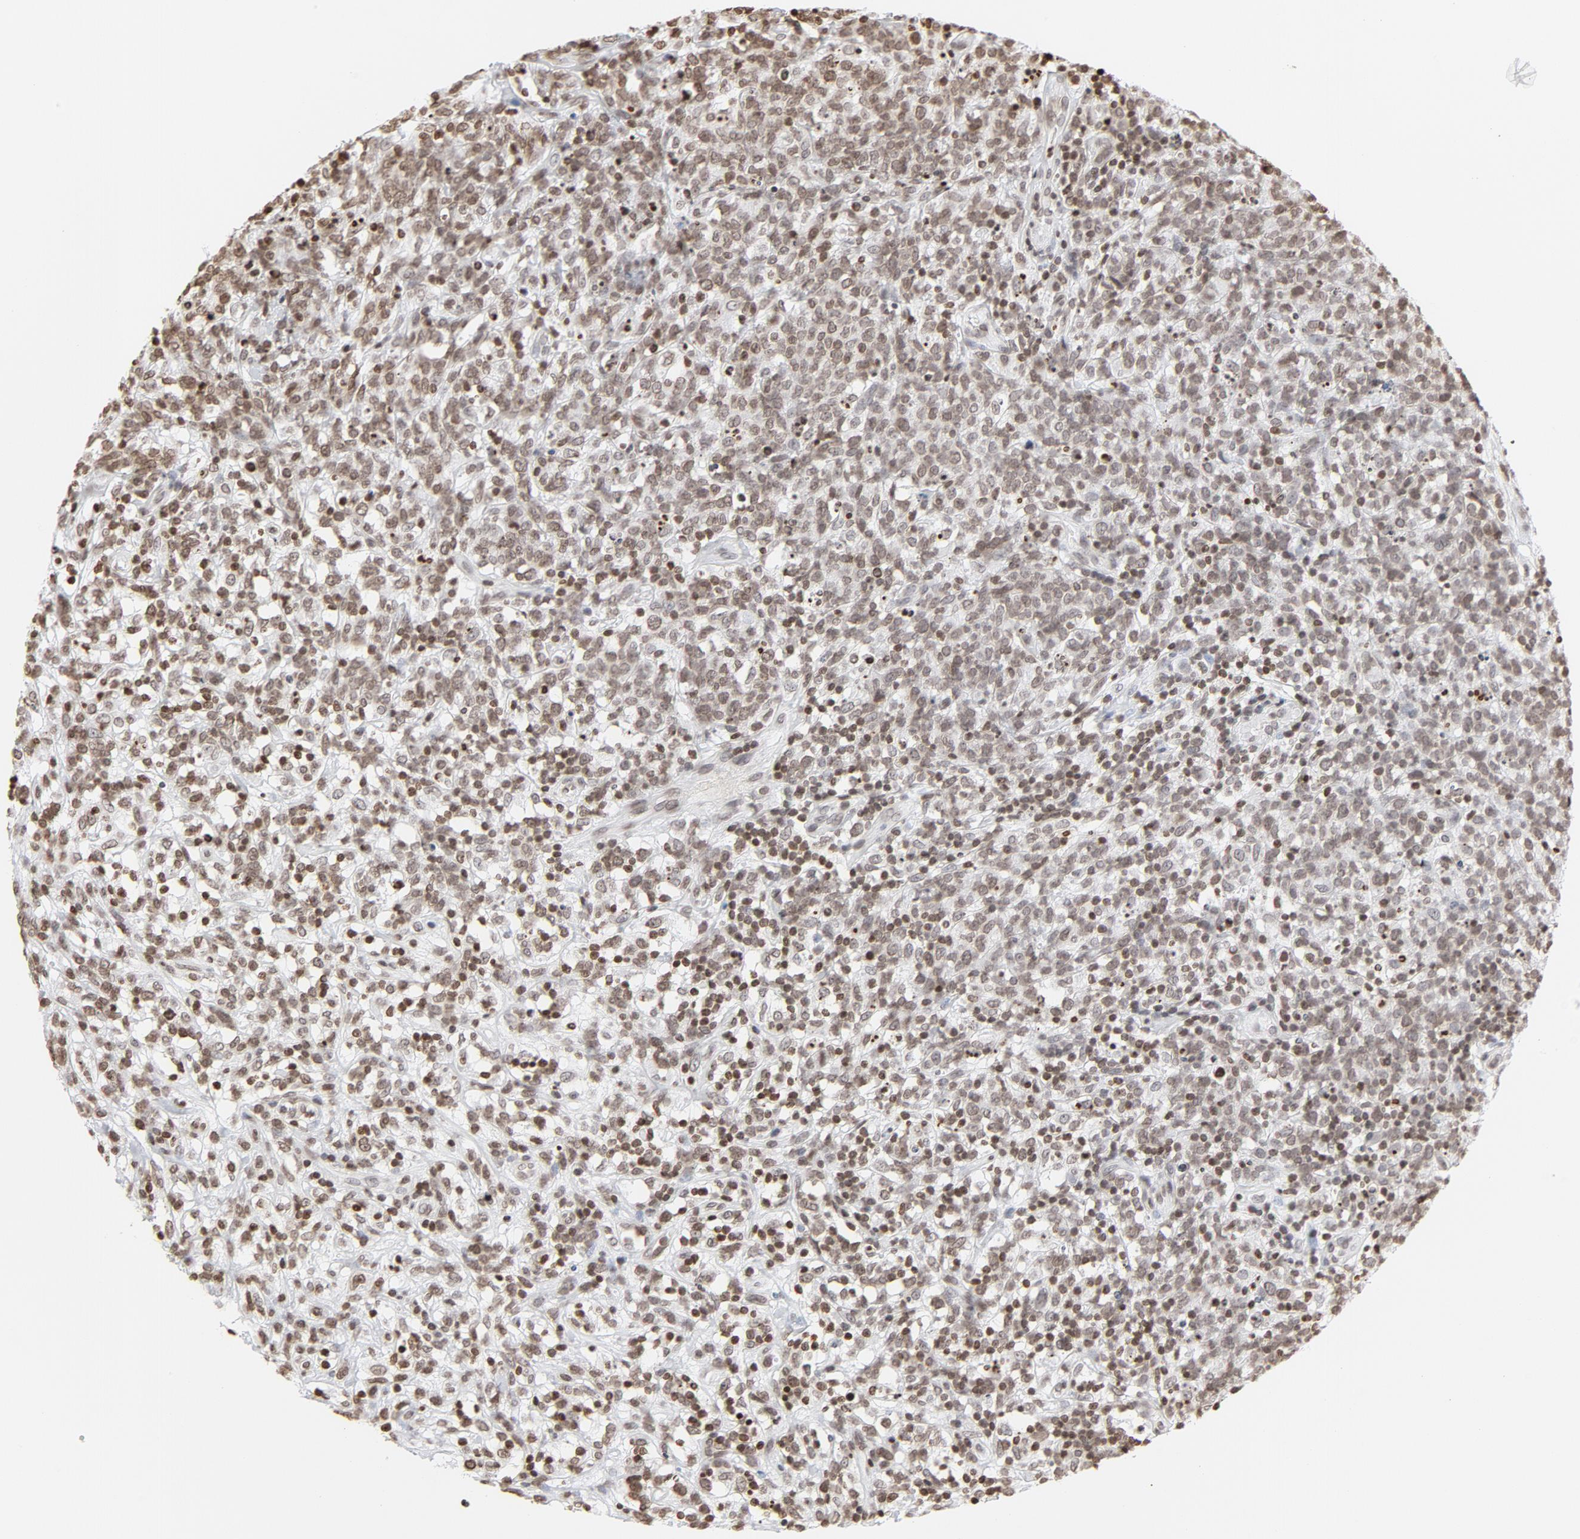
{"staining": {"intensity": "weak", "quantity": ">75%", "location": "nuclear"}, "tissue": "lymphoma", "cell_type": "Tumor cells", "image_type": "cancer", "snomed": [{"axis": "morphology", "description": "Malignant lymphoma, non-Hodgkin's type, High grade"}, {"axis": "topography", "description": "Lymph node"}], "caption": "Protein staining reveals weak nuclear staining in approximately >75% of tumor cells in malignant lymphoma, non-Hodgkin's type (high-grade).", "gene": "H2AC12", "patient": {"sex": "female", "age": 73}}